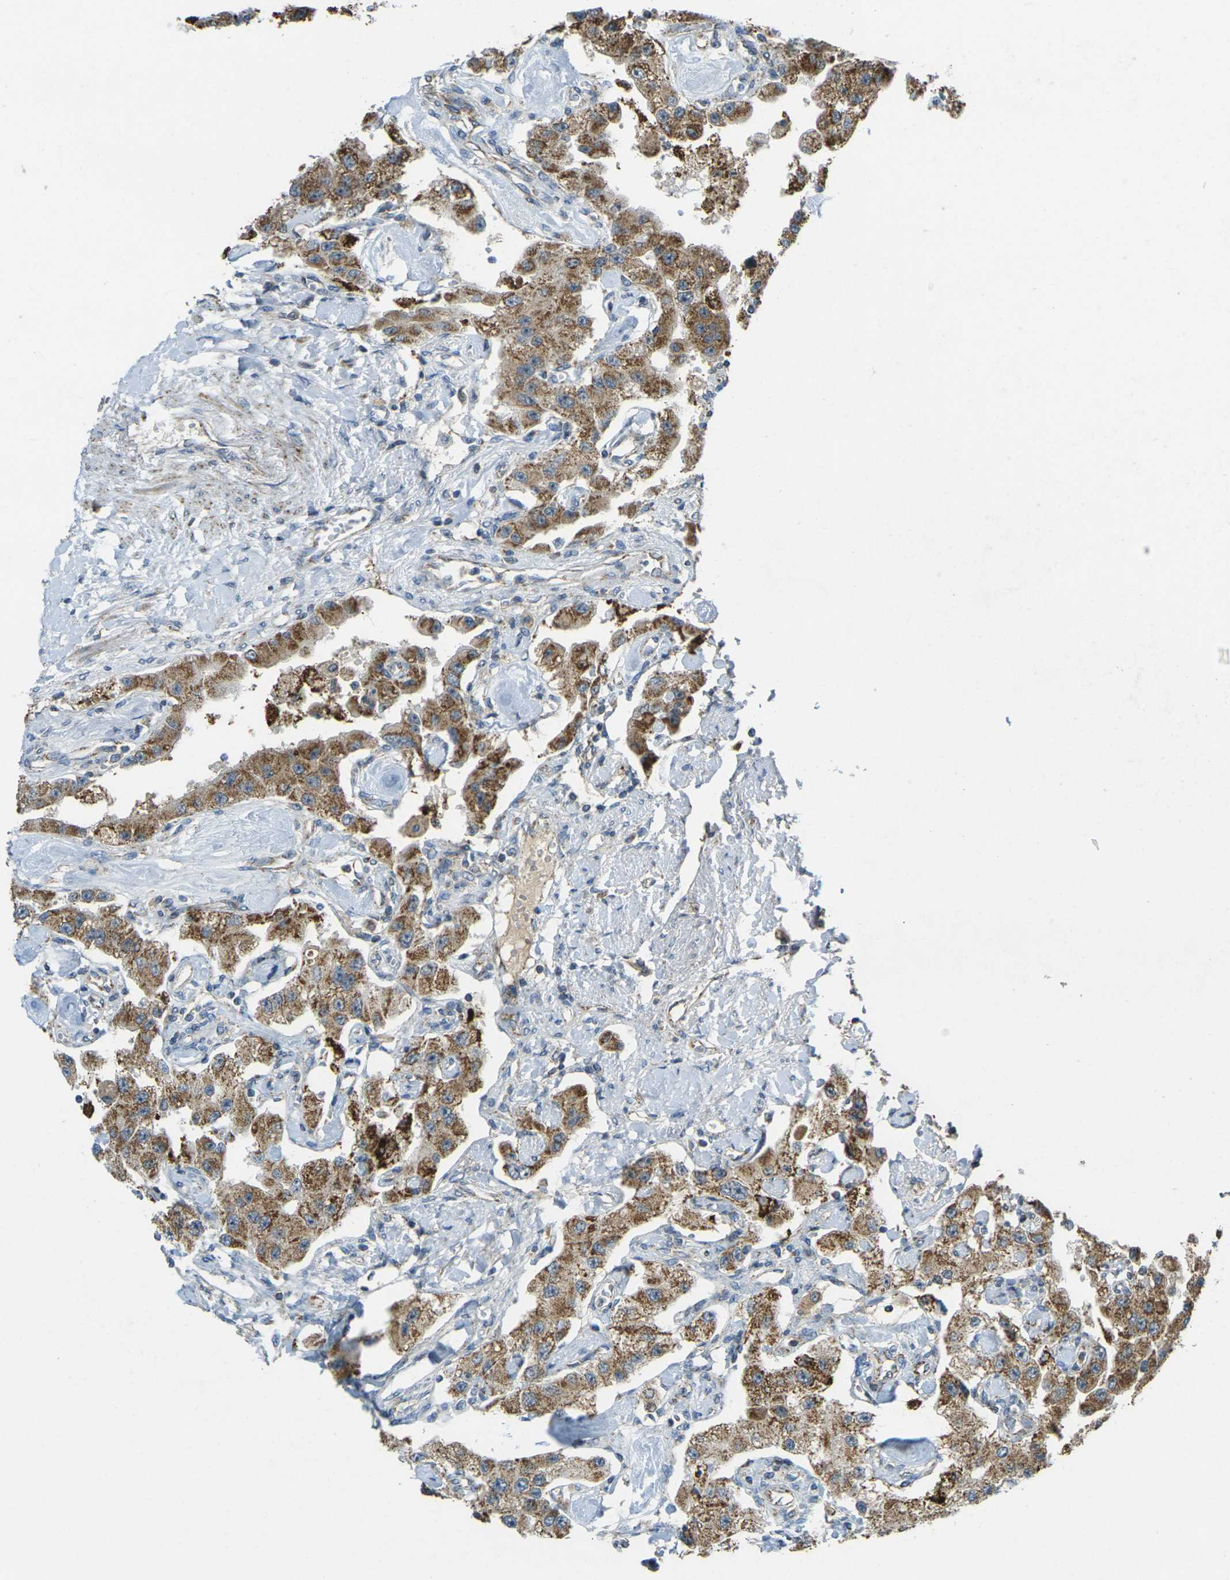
{"staining": {"intensity": "moderate", "quantity": ">75%", "location": "cytoplasmic/membranous"}, "tissue": "carcinoid", "cell_type": "Tumor cells", "image_type": "cancer", "snomed": [{"axis": "morphology", "description": "Carcinoid, malignant, NOS"}, {"axis": "topography", "description": "Pancreas"}], "caption": "Brown immunohistochemical staining in human carcinoid (malignant) displays moderate cytoplasmic/membranous staining in approximately >75% of tumor cells.", "gene": "IGF1R", "patient": {"sex": "male", "age": 41}}